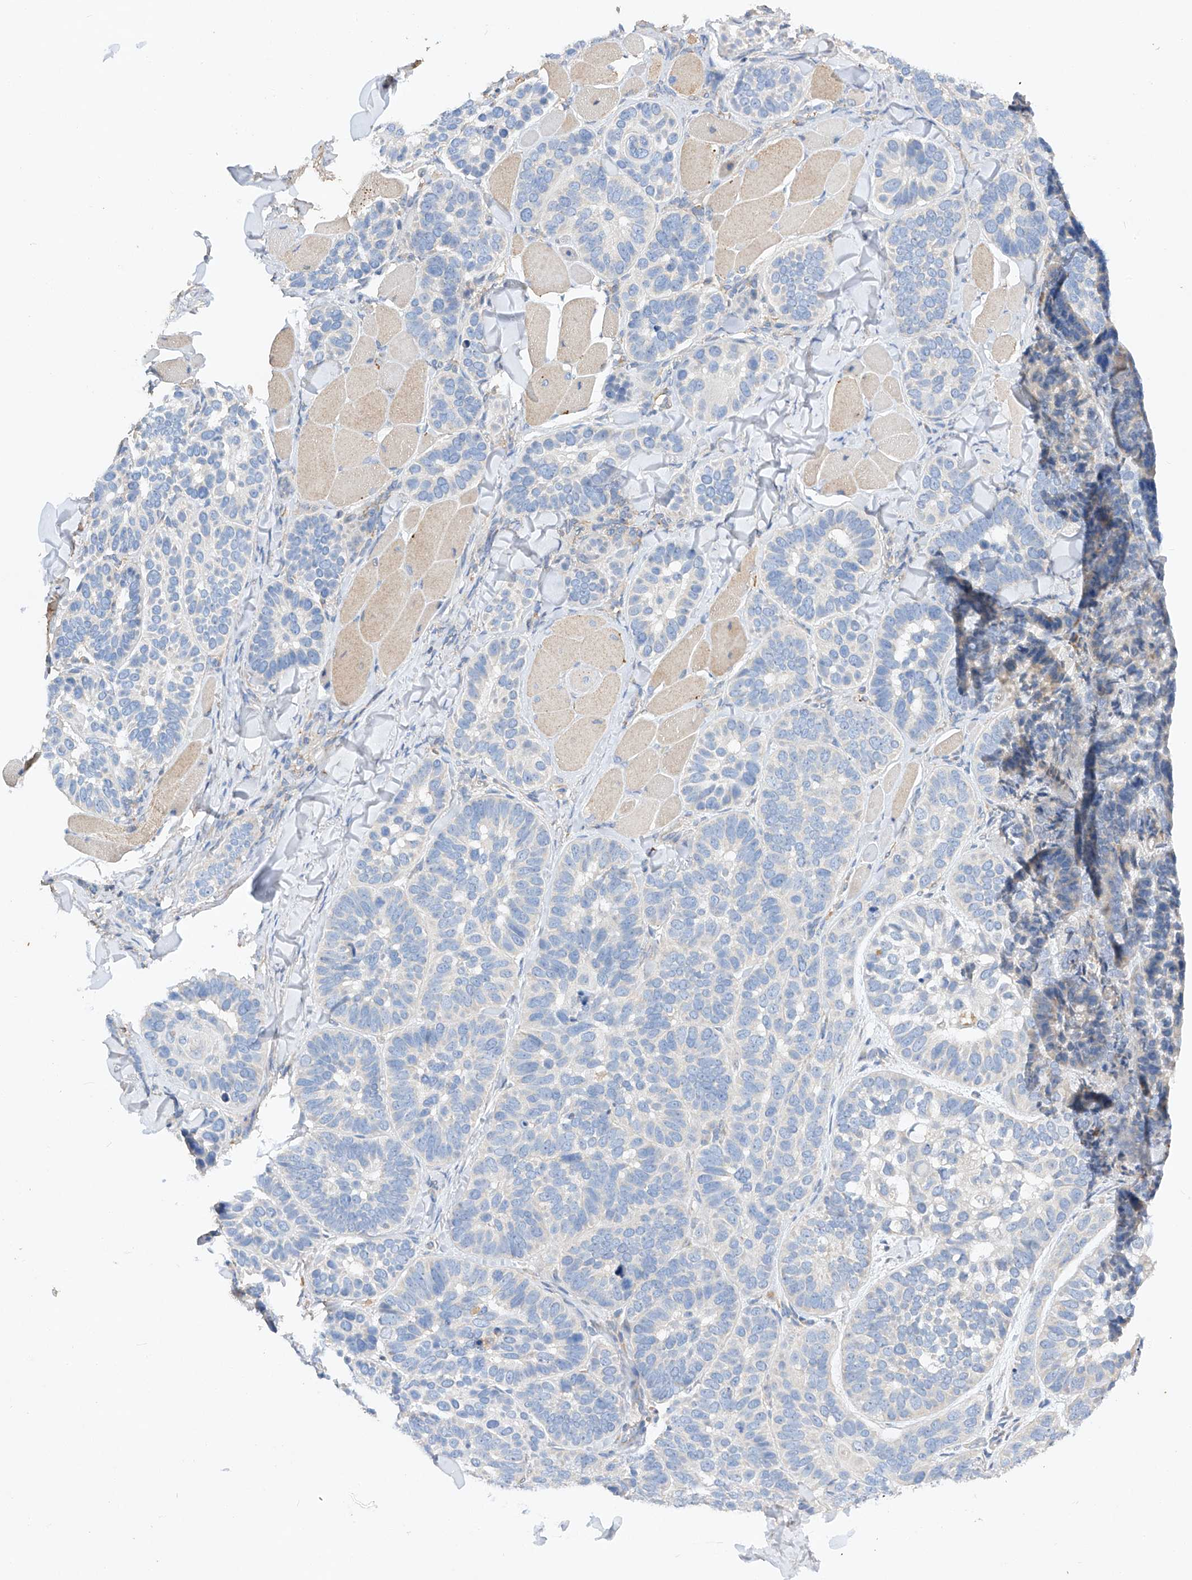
{"staining": {"intensity": "negative", "quantity": "none", "location": "none"}, "tissue": "skin cancer", "cell_type": "Tumor cells", "image_type": "cancer", "snomed": [{"axis": "morphology", "description": "Basal cell carcinoma"}, {"axis": "topography", "description": "Skin"}], "caption": "An immunohistochemistry (IHC) photomicrograph of skin cancer is shown. There is no staining in tumor cells of skin cancer.", "gene": "AMD1", "patient": {"sex": "male", "age": 62}}